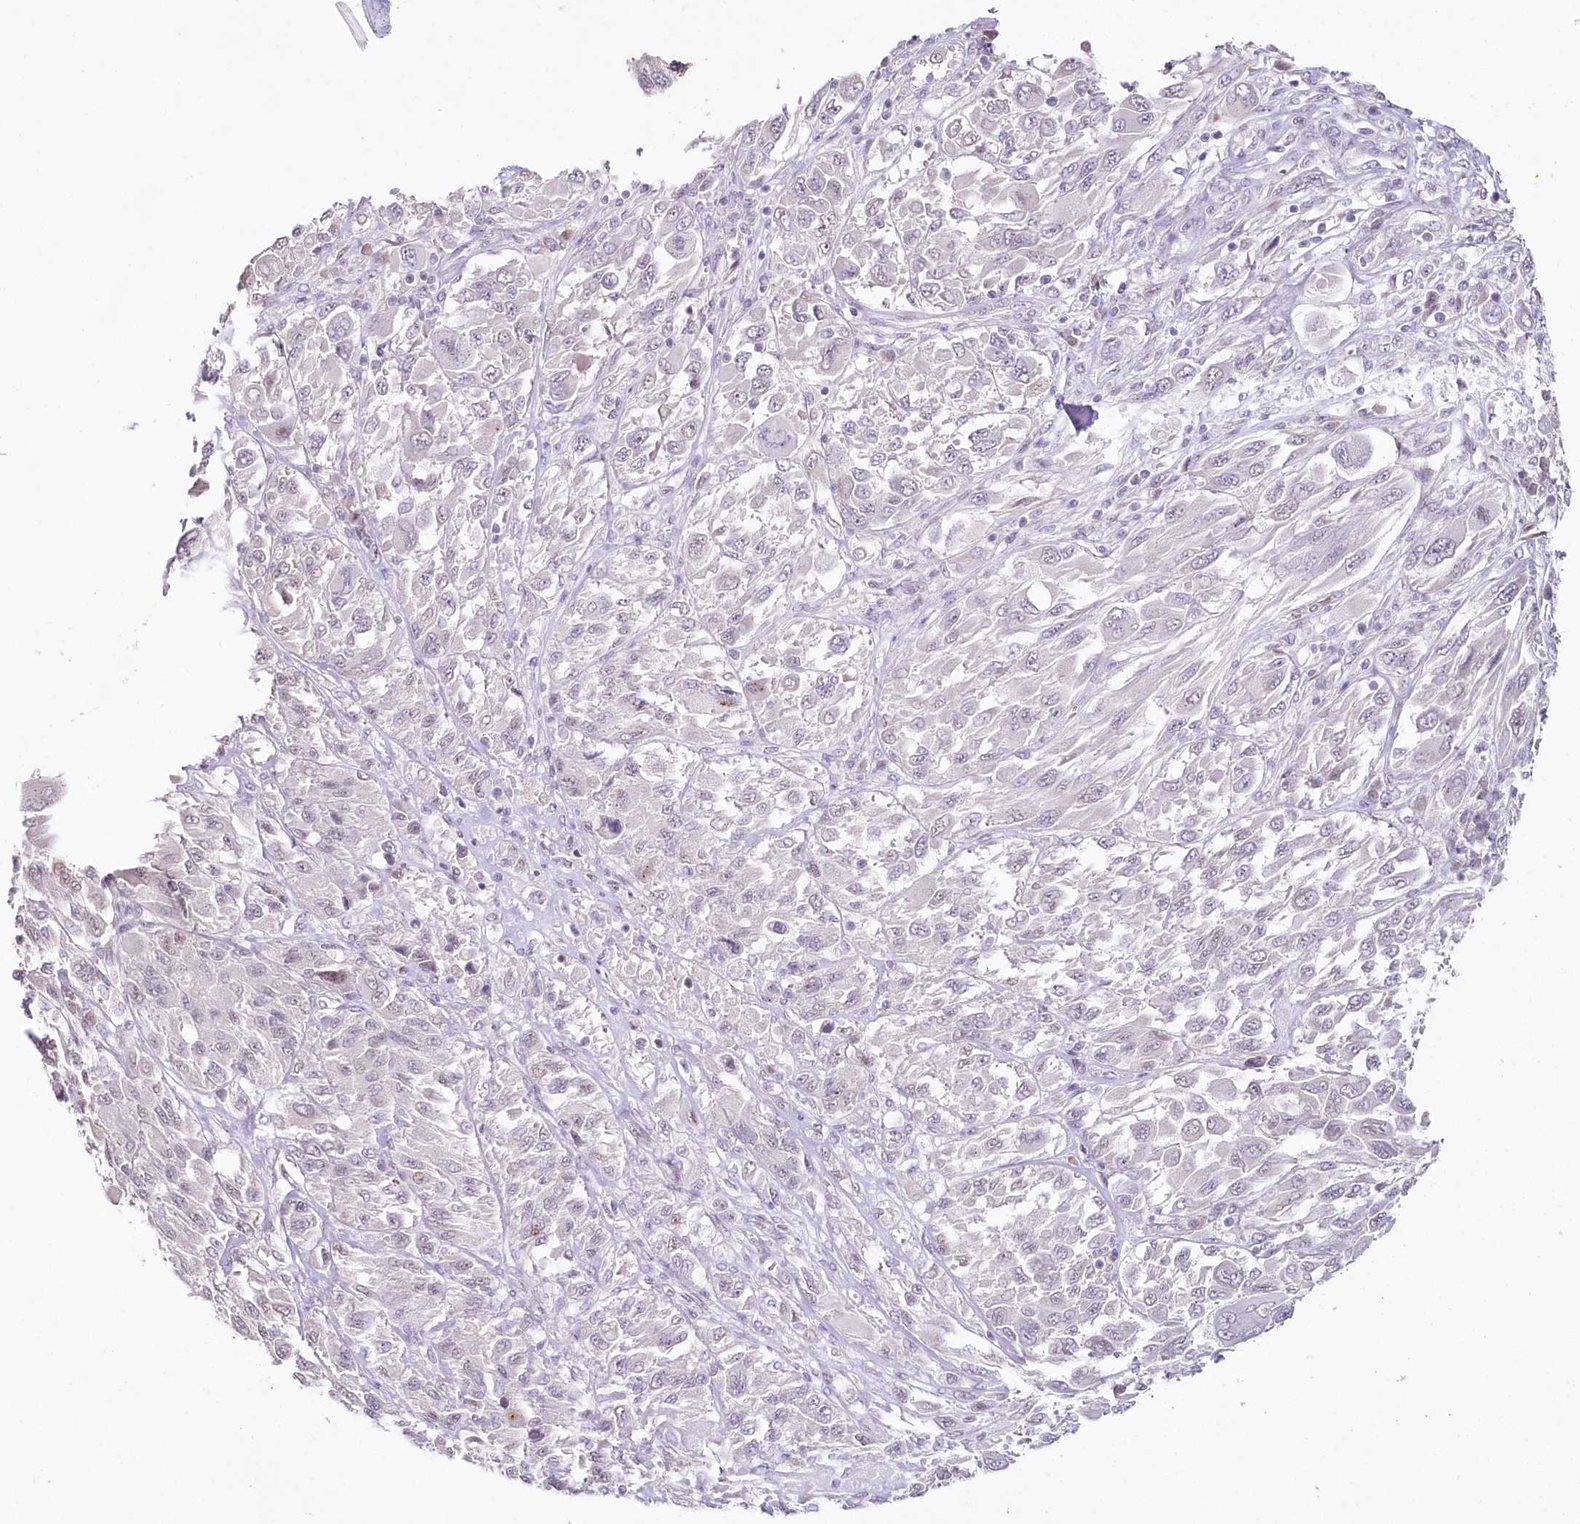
{"staining": {"intensity": "negative", "quantity": "none", "location": "none"}, "tissue": "melanoma", "cell_type": "Tumor cells", "image_type": "cancer", "snomed": [{"axis": "morphology", "description": "Malignant melanoma, NOS"}, {"axis": "topography", "description": "Skin"}], "caption": "This is a image of immunohistochemistry staining of malignant melanoma, which shows no expression in tumor cells.", "gene": "HPD", "patient": {"sex": "female", "age": 91}}